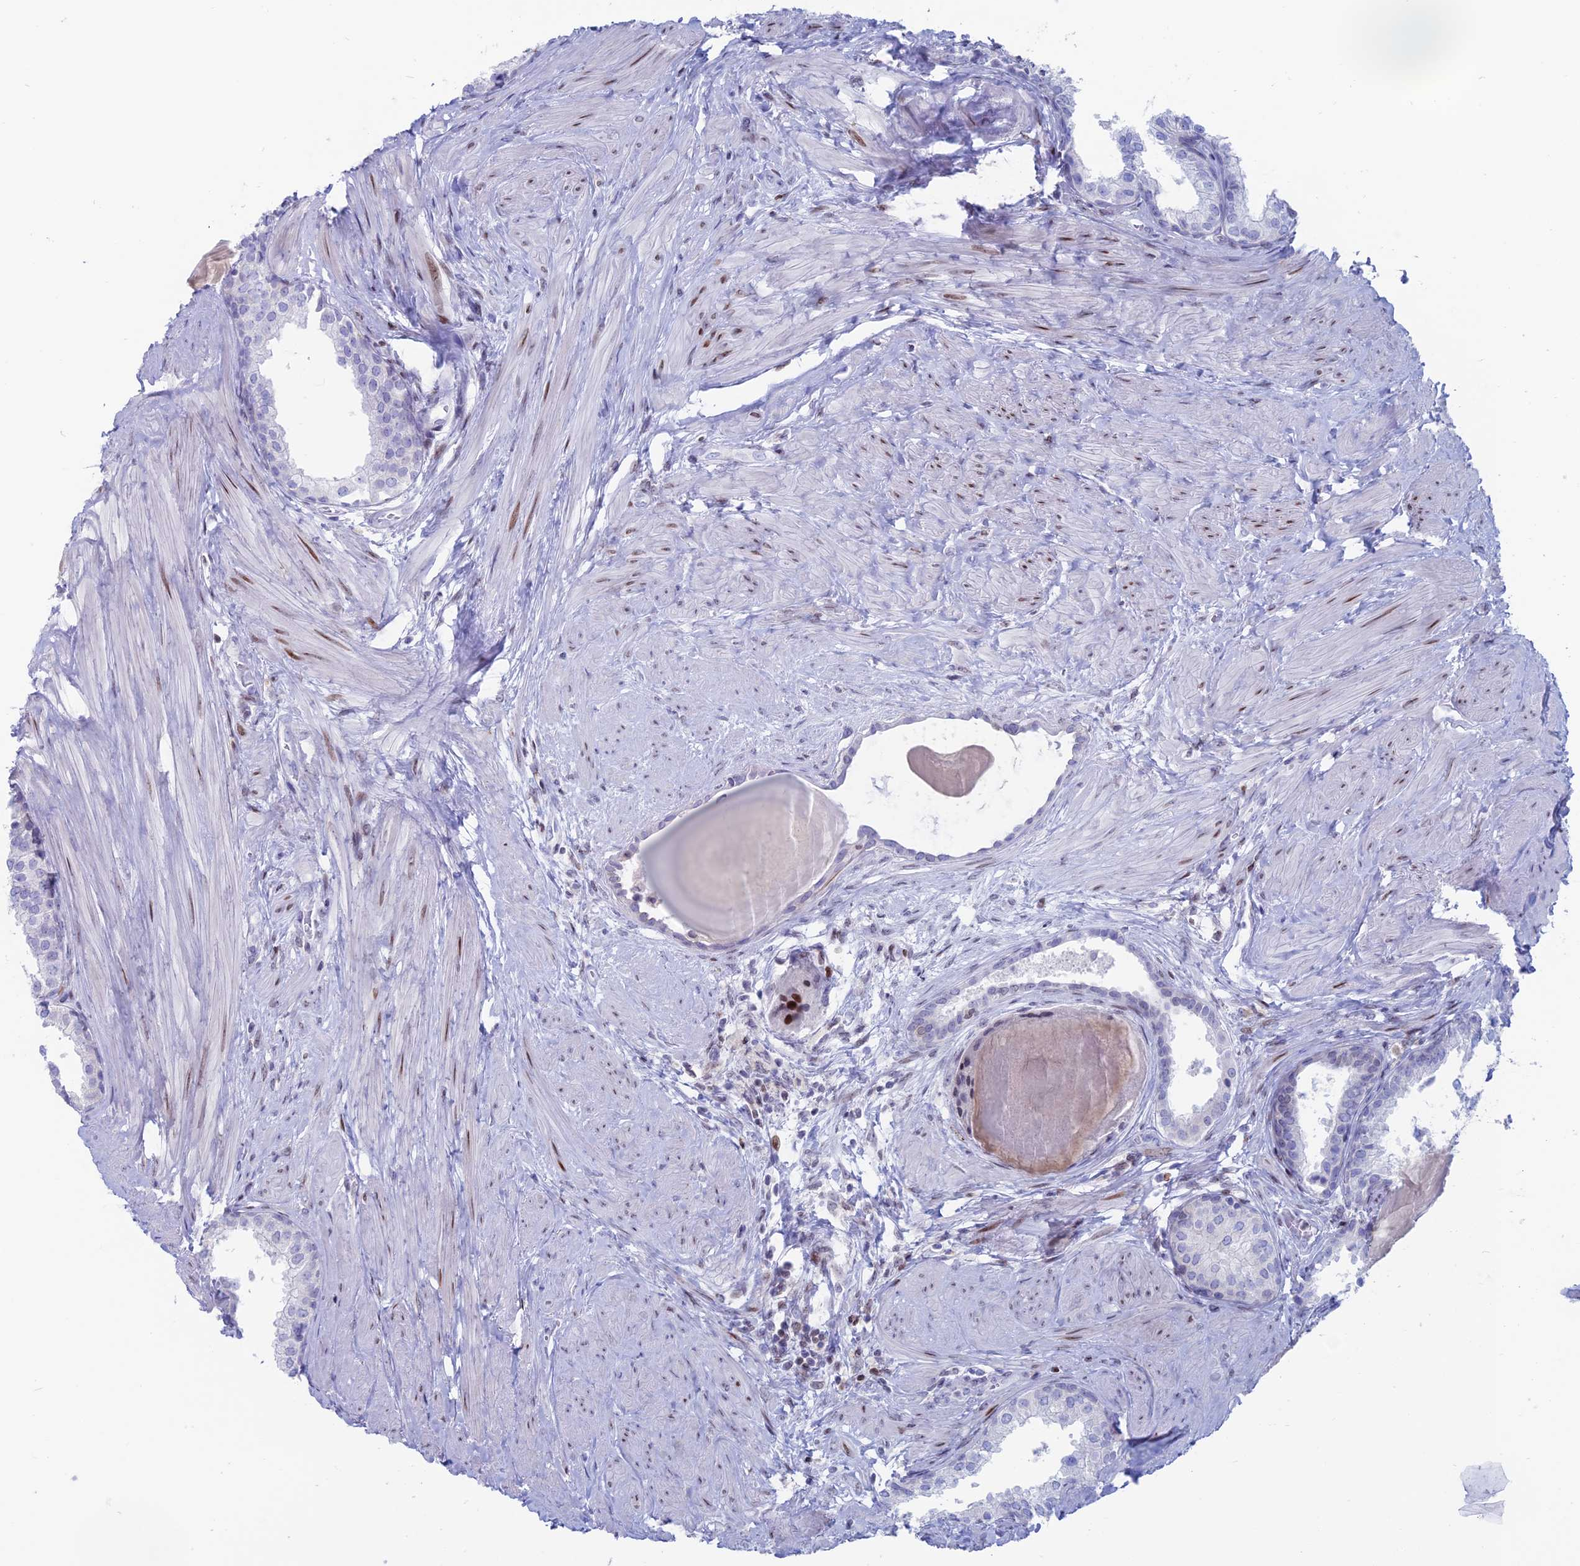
{"staining": {"intensity": "negative", "quantity": "none", "location": "none"}, "tissue": "prostate", "cell_type": "Glandular cells", "image_type": "normal", "snomed": [{"axis": "morphology", "description": "Normal tissue, NOS"}, {"axis": "topography", "description": "Prostate"}], "caption": "Immunohistochemistry (IHC) histopathology image of benign human prostate stained for a protein (brown), which displays no positivity in glandular cells.", "gene": "CERS6", "patient": {"sex": "male", "age": 48}}